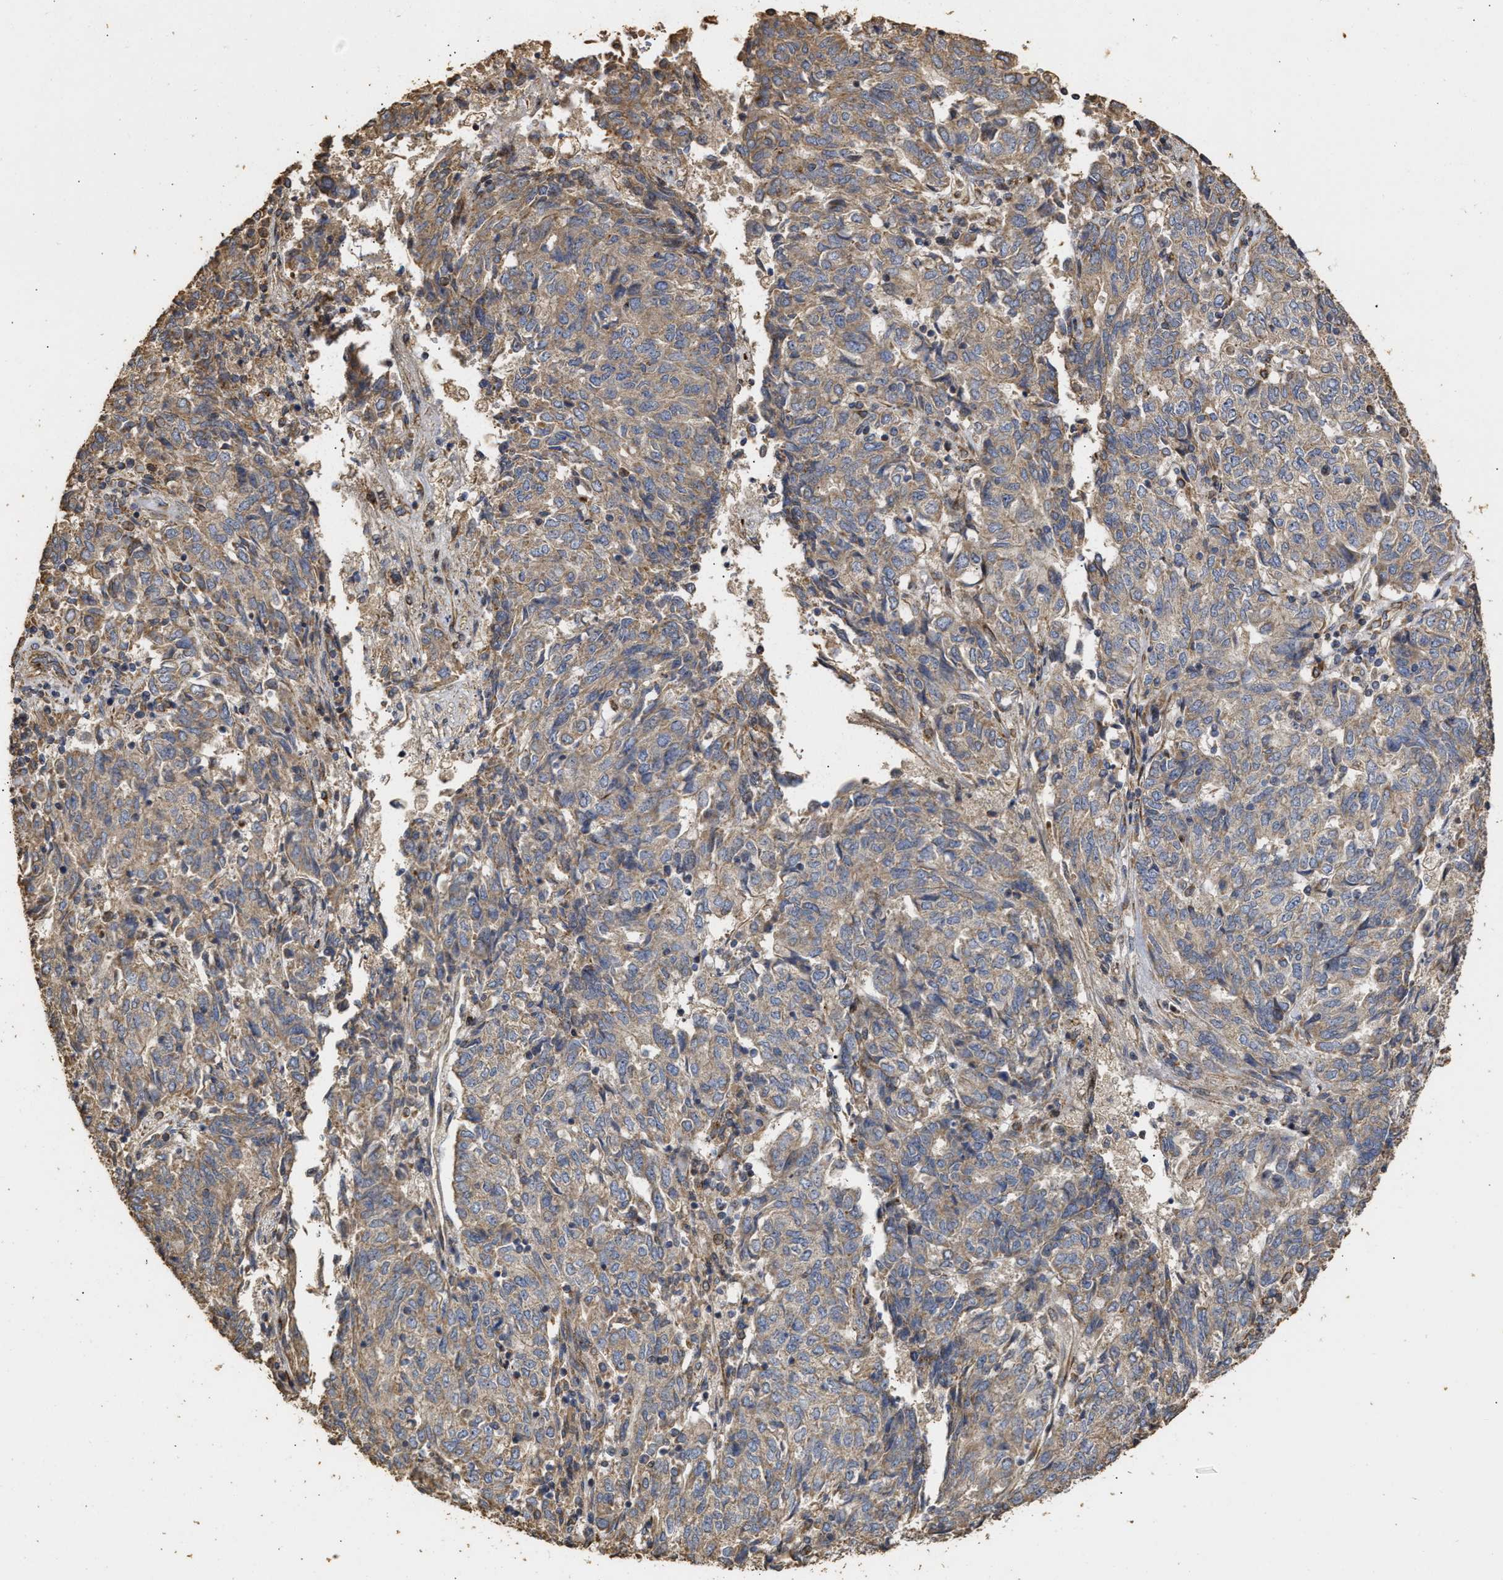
{"staining": {"intensity": "weak", "quantity": ">75%", "location": "cytoplasmic/membranous"}, "tissue": "endometrial cancer", "cell_type": "Tumor cells", "image_type": "cancer", "snomed": [{"axis": "morphology", "description": "Adenocarcinoma, NOS"}, {"axis": "topography", "description": "Endometrium"}], "caption": "High-magnification brightfield microscopy of adenocarcinoma (endometrial) stained with DAB (3,3'-diaminobenzidine) (brown) and counterstained with hematoxylin (blue). tumor cells exhibit weak cytoplasmic/membranous staining is seen in approximately>75% of cells.", "gene": "NAV1", "patient": {"sex": "female", "age": 80}}